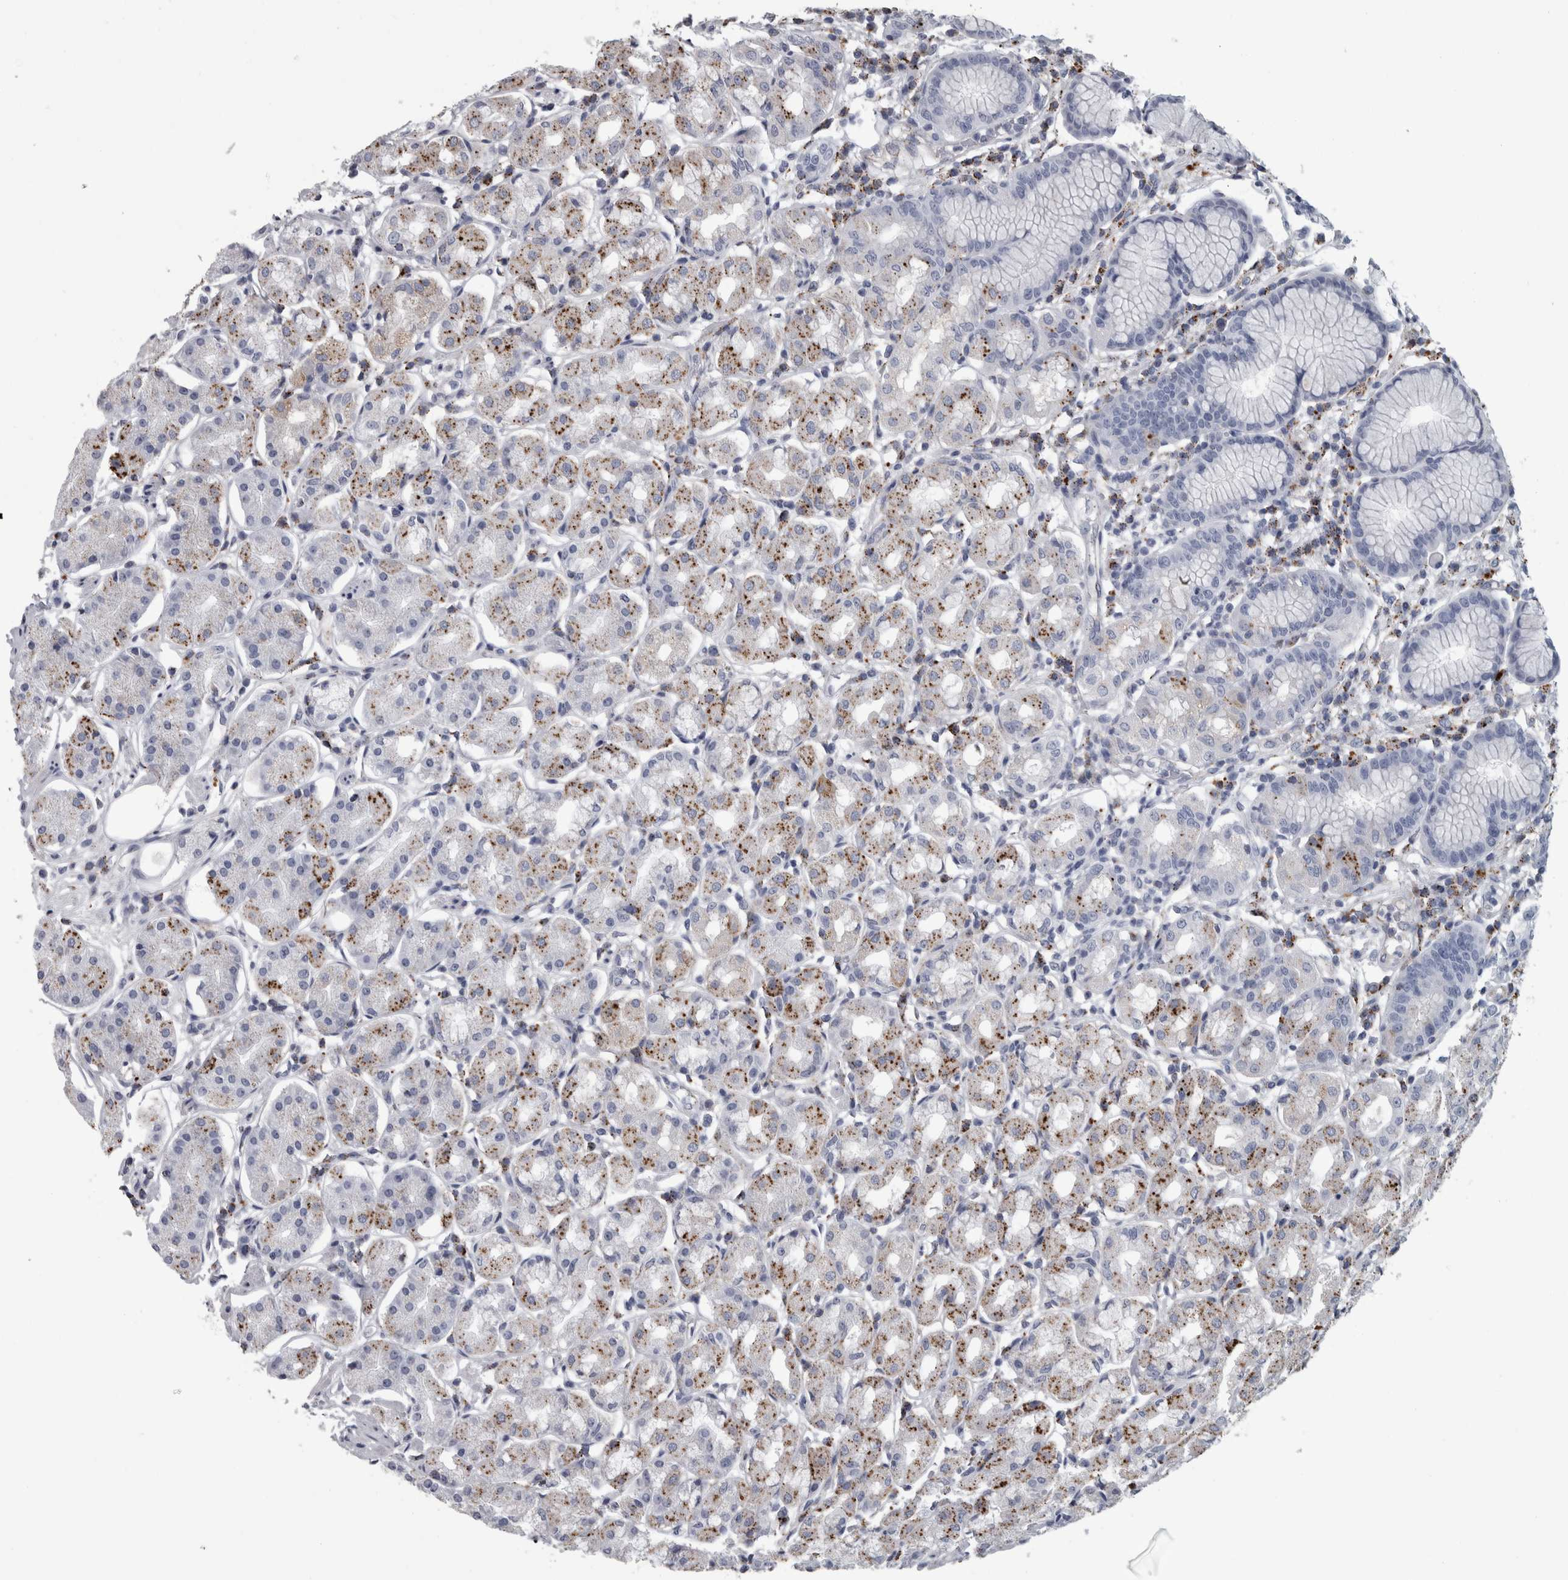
{"staining": {"intensity": "moderate", "quantity": "25%-75%", "location": "cytoplasmic/membranous"}, "tissue": "stomach", "cell_type": "Glandular cells", "image_type": "normal", "snomed": [{"axis": "morphology", "description": "Normal tissue, NOS"}, {"axis": "topography", "description": "Stomach"}, {"axis": "topography", "description": "Stomach, lower"}], "caption": "A brown stain shows moderate cytoplasmic/membranous positivity of a protein in glandular cells of normal human stomach. (DAB IHC, brown staining for protein, blue staining for nuclei).", "gene": "DPP7", "patient": {"sex": "female", "age": 56}}